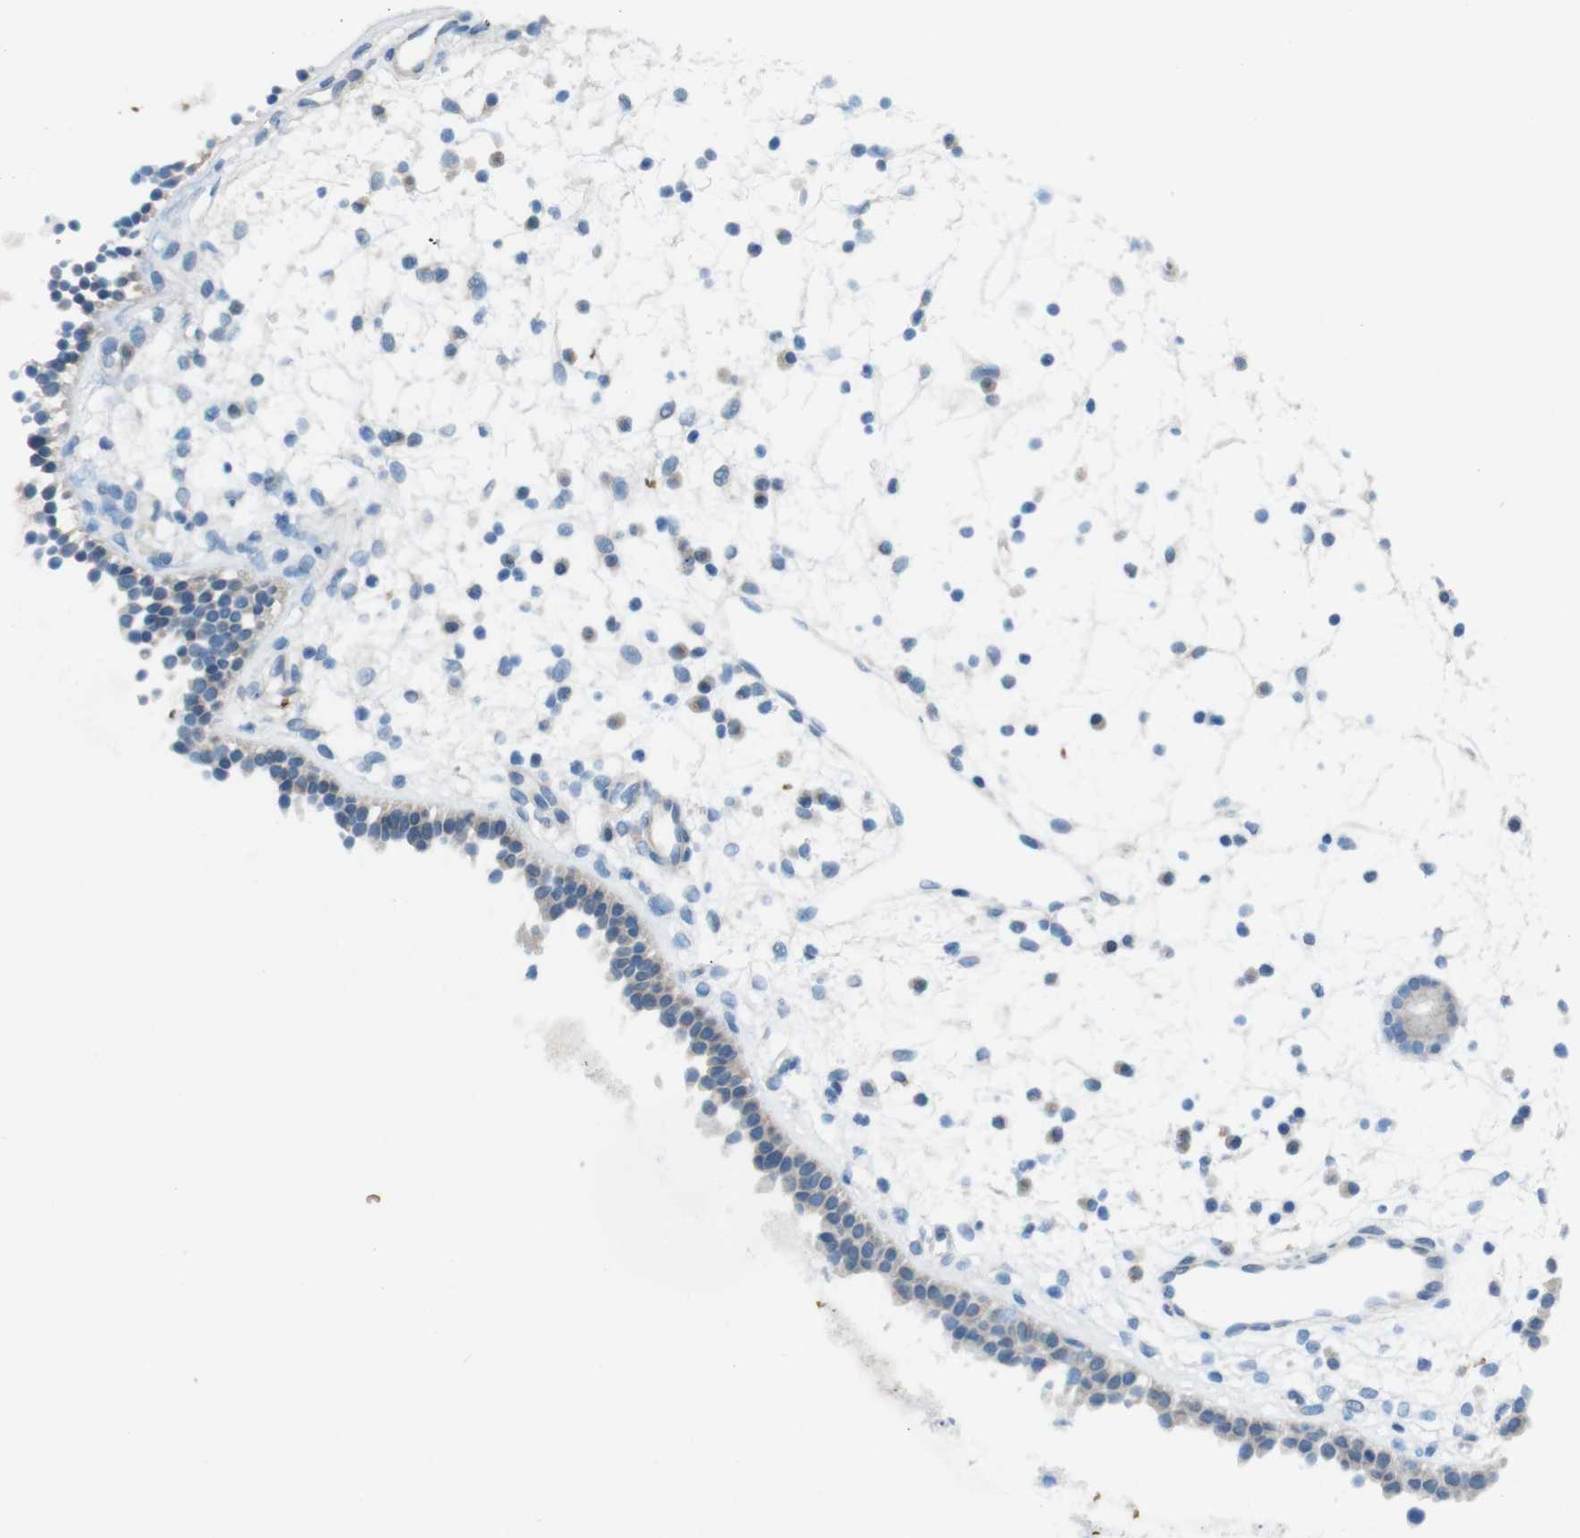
{"staining": {"intensity": "moderate", "quantity": "<25%", "location": "cytoplasmic/membranous"}, "tissue": "nasopharynx", "cell_type": "Respiratory epithelial cells", "image_type": "normal", "snomed": [{"axis": "morphology", "description": "Normal tissue, NOS"}, {"axis": "topography", "description": "Nasopharynx"}], "caption": "High-power microscopy captured an immunohistochemistry photomicrograph of normal nasopharynx, revealing moderate cytoplasmic/membranous positivity in approximately <25% of respiratory epithelial cells. The protein is stained brown, and the nuclei are stained in blue (DAB (3,3'-diaminobenzidine) IHC with brightfield microscopy, high magnification).", "gene": "GYPA", "patient": {"sex": "male", "age": 21}}